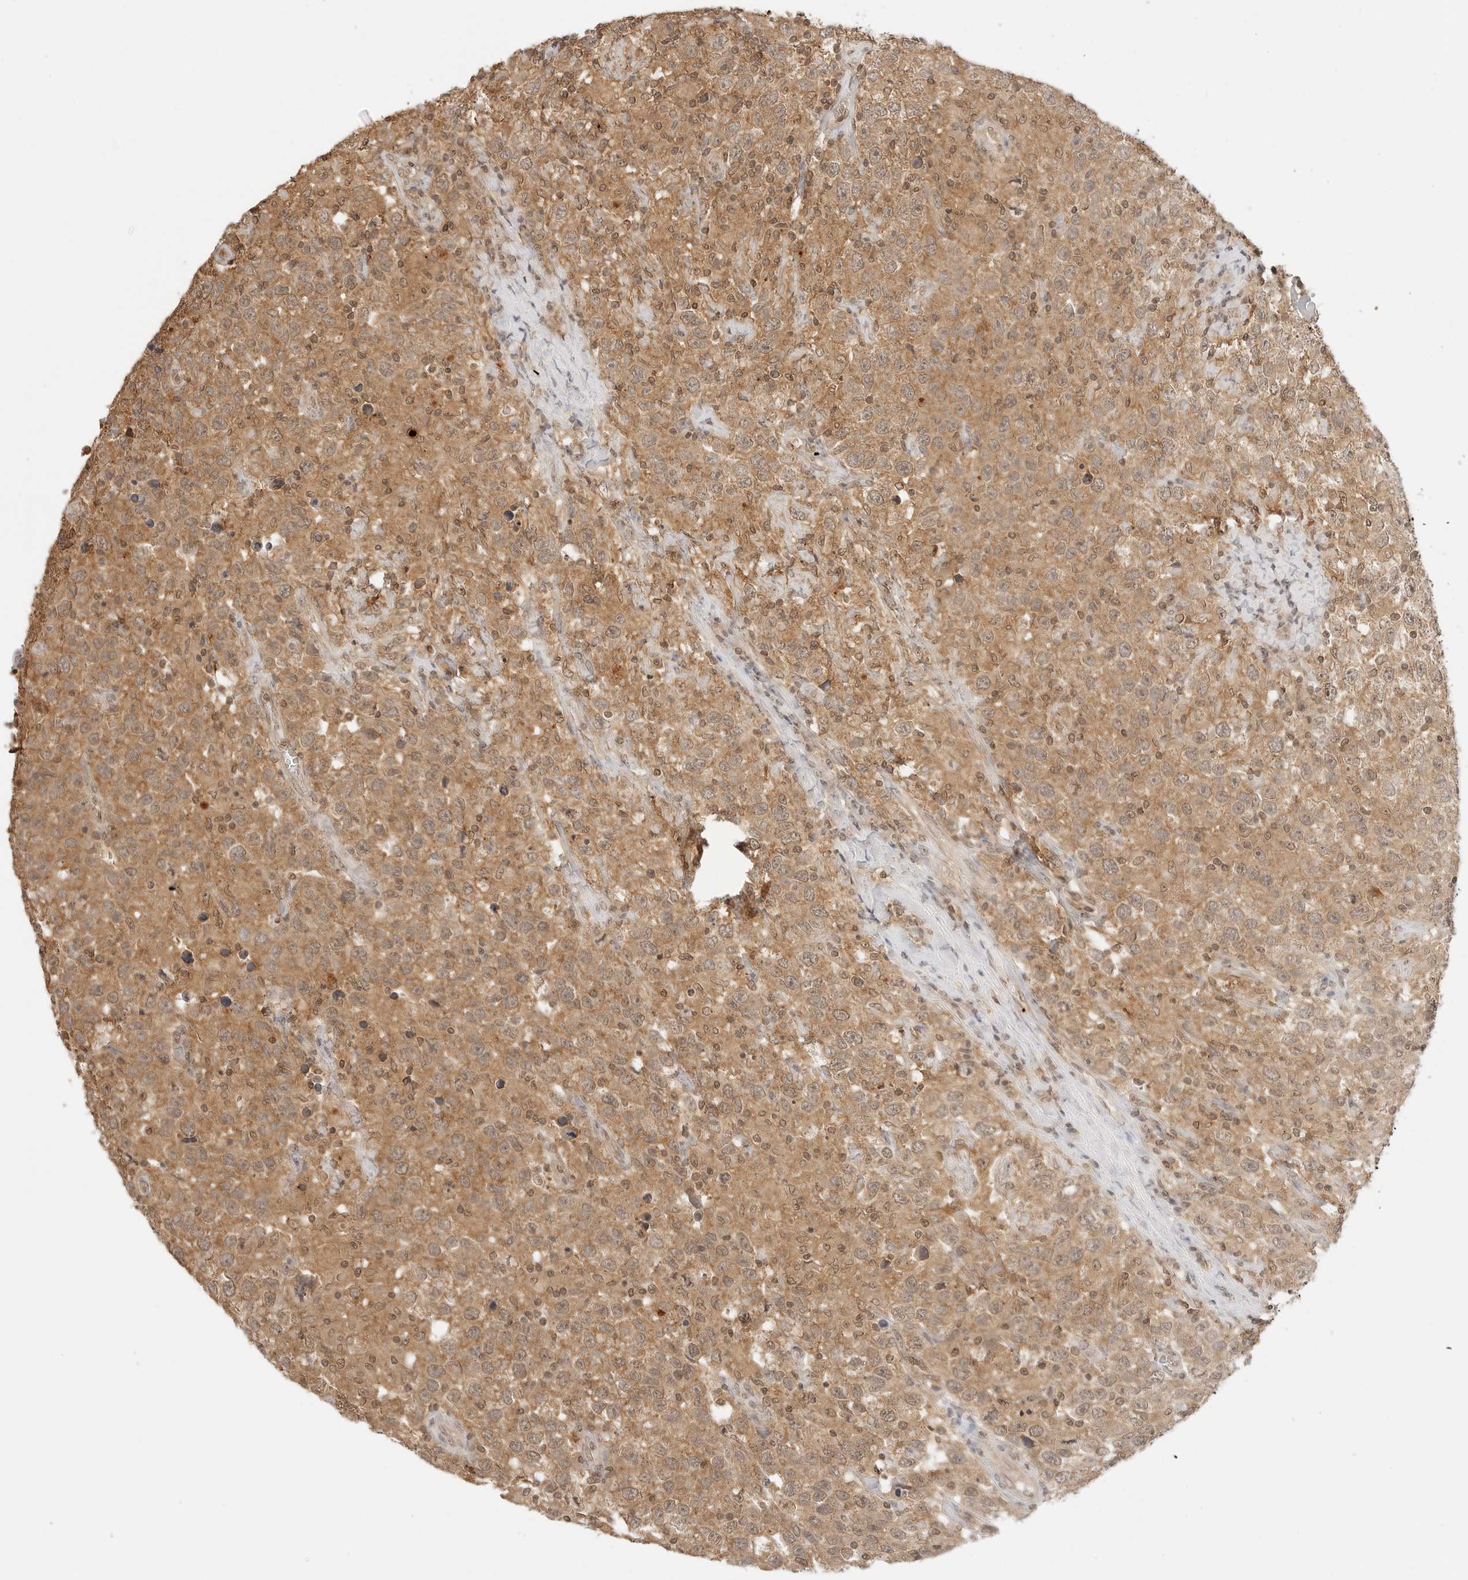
{"staining": {"intensity": "moderate", "quantity": ">75%", "location": "cytoplasmic/membranous"}, "tissue": "testis cancer", "cell_type": "Tumor cells", "image_type": "cancer", "snomed": [{"axis": "morphology", "description": "Seminoma, NOS"}, {"axis": "topography", "description": "Testis"}], "caption": "Protein staining by immunohistochemistry displays moderate cytoplasmic/membranous staining in approximately >75% of tumor cells in seminoma (testis).", "gene": "EPHA1", "patient": {"sex": "male", "age": 41}}